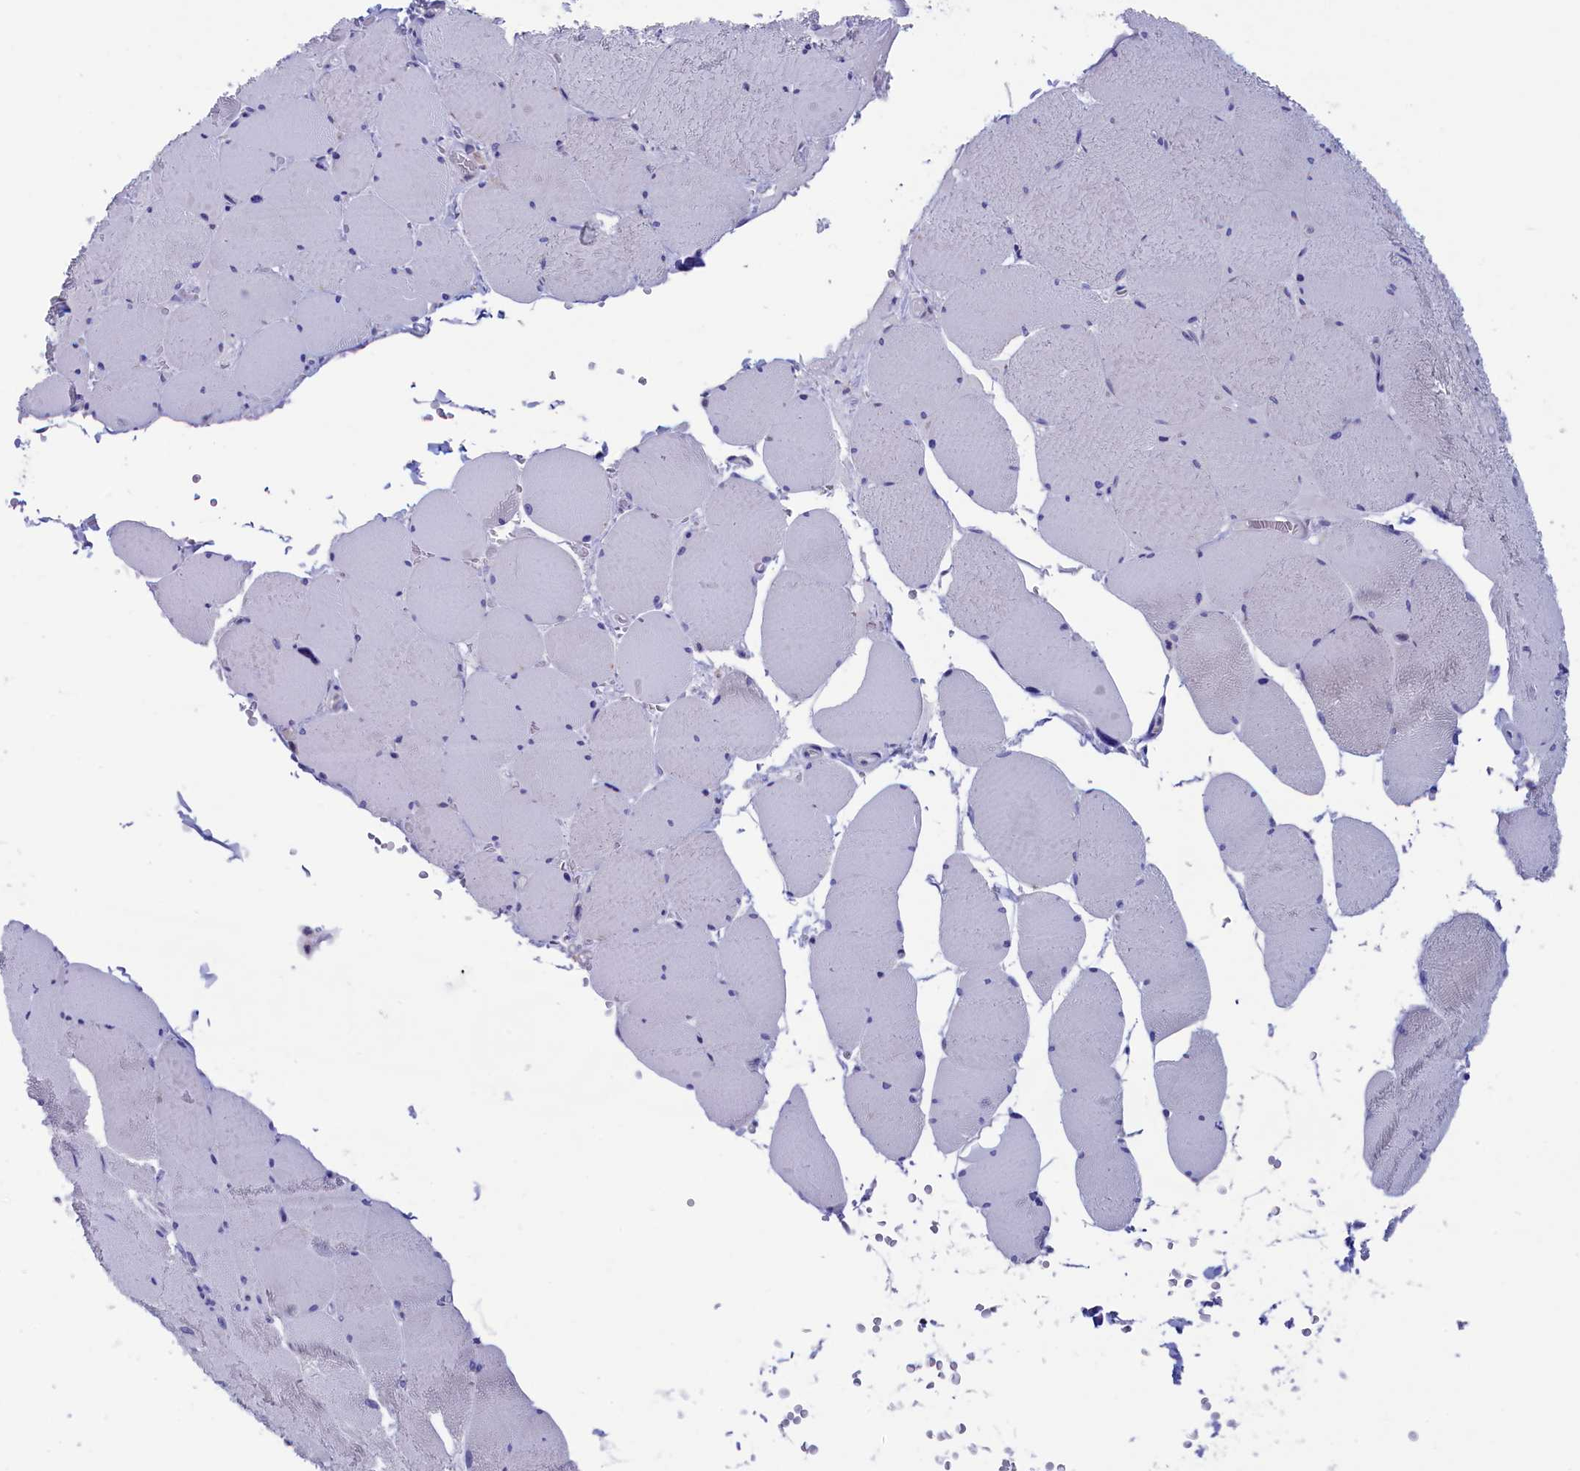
{"staining": {"intensity": "negative", "quantity": "none", "location": "none"}, "tissue": "skeletal muscle", "cell_type": "Myocytes", "image_type": "normal", "snomed": [{"axis": "morphology", "description": "Normal tissue, NOS"}, {"axis": "topography", "description": "Skeletal muscle"}, {"axis": "topography", "description": "Head-Neck"}], "caption": "DAB immunohistochemical staining of normal skeletal muscle demonstrates no significant staining in myocytes.", "gene": "VPS35L", "patient": {"sex": "male", "age": 66}}